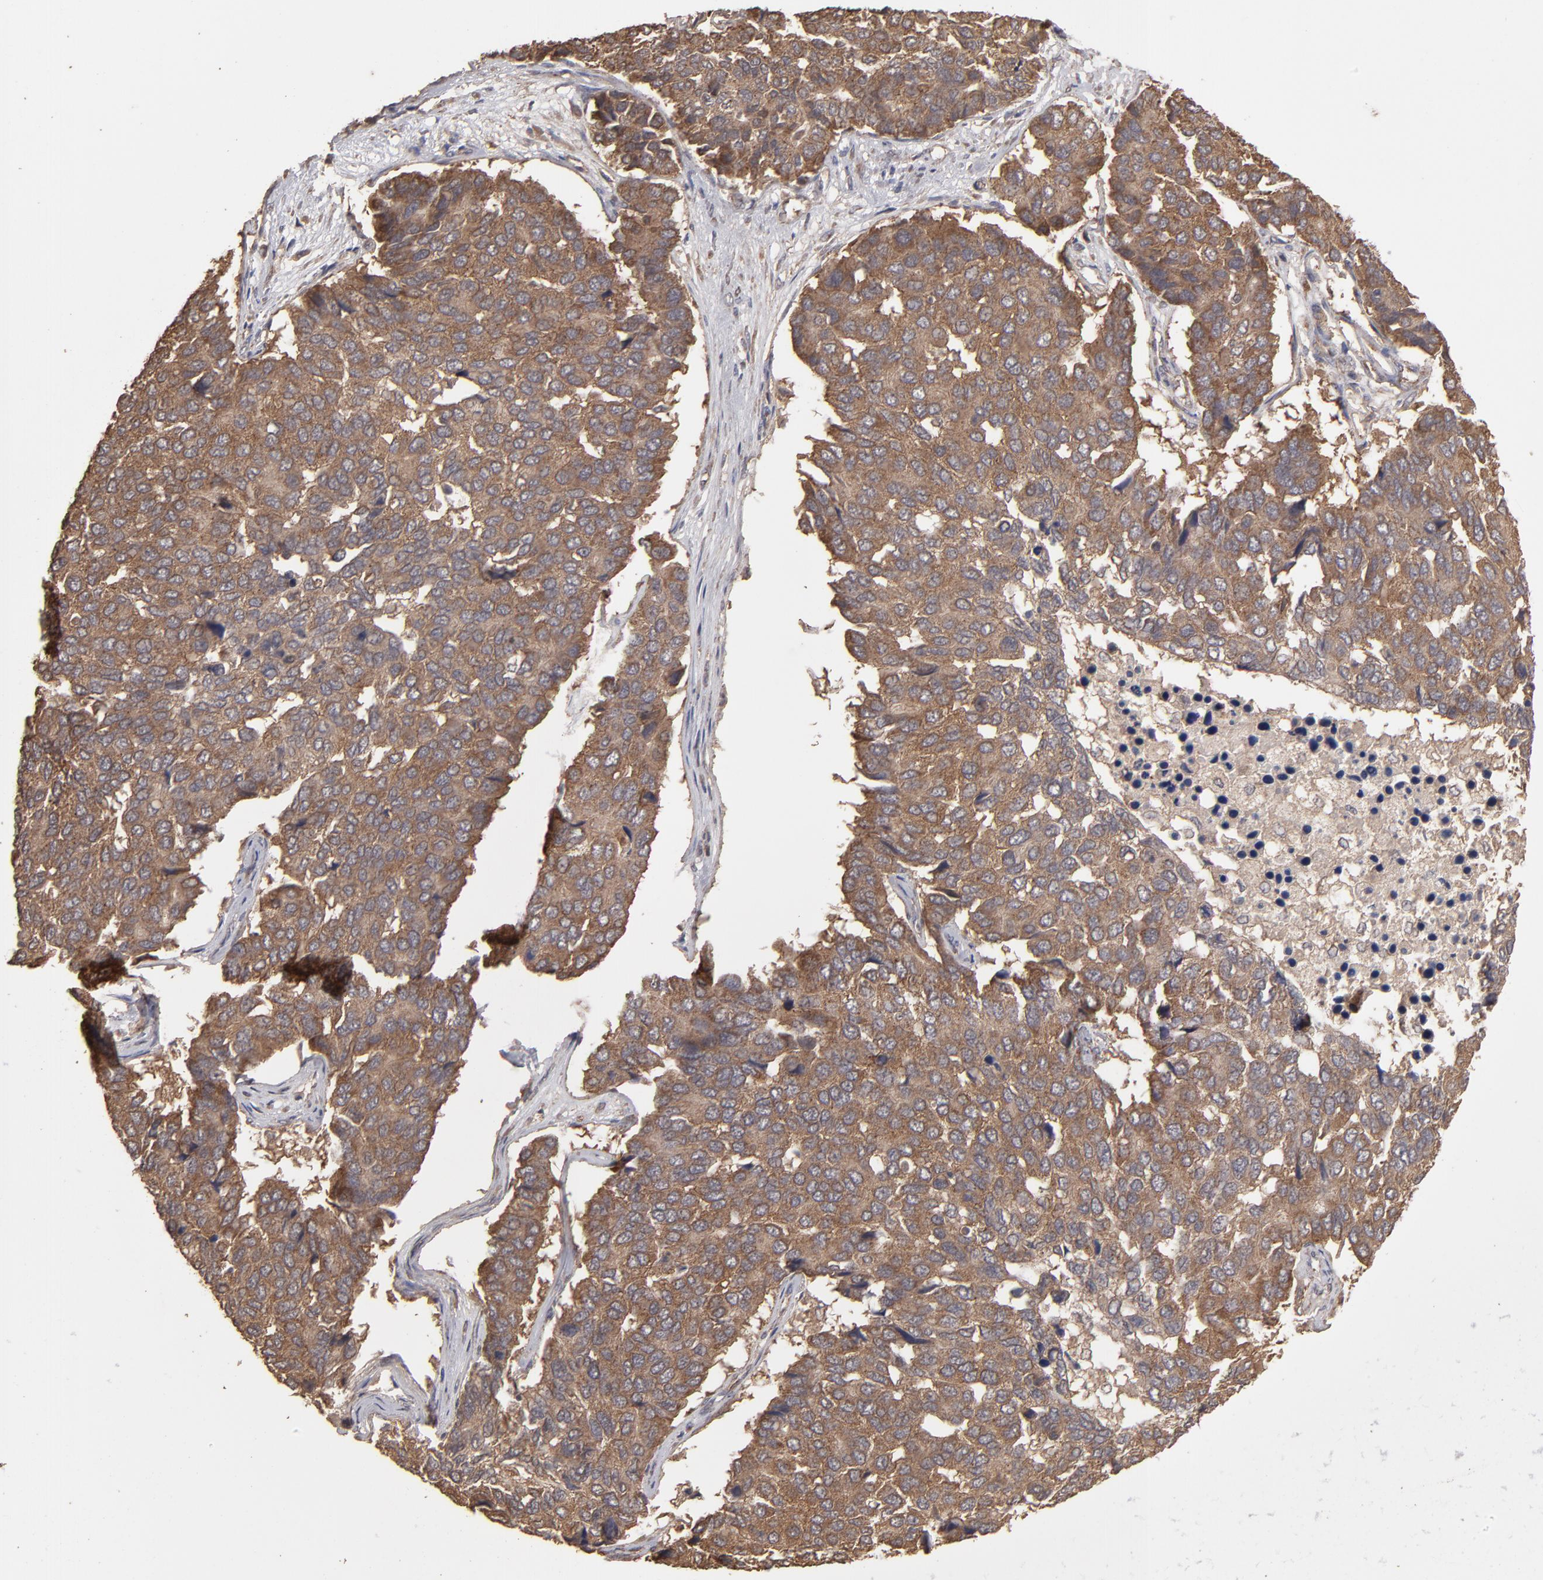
{"staining": {"intensity": "moderate", "quantity": ">75%", "location": "cytoplasmic/membranous"}, "tissue": "pancreatic cancer", "cell_type": "Tumor cells", "image_type": "cancer", "snomed": [{"axis": "morphology", "description": "Adenocarcinoma, NOS"}, {"axis": "topography", "description": "Pancreas"}], "caption": "A medium amount of moderate cytoplasmic/membranous positivity is seen in approximately >75% of tumor cells in pancreatic adenocarcinoma tissue. (DAB (3,3'-diaminobenzidine) IHC with brightfield microscopy, high magnification).", "gene": "MMP2", "patient": {"sex": "male", "age": 50}}